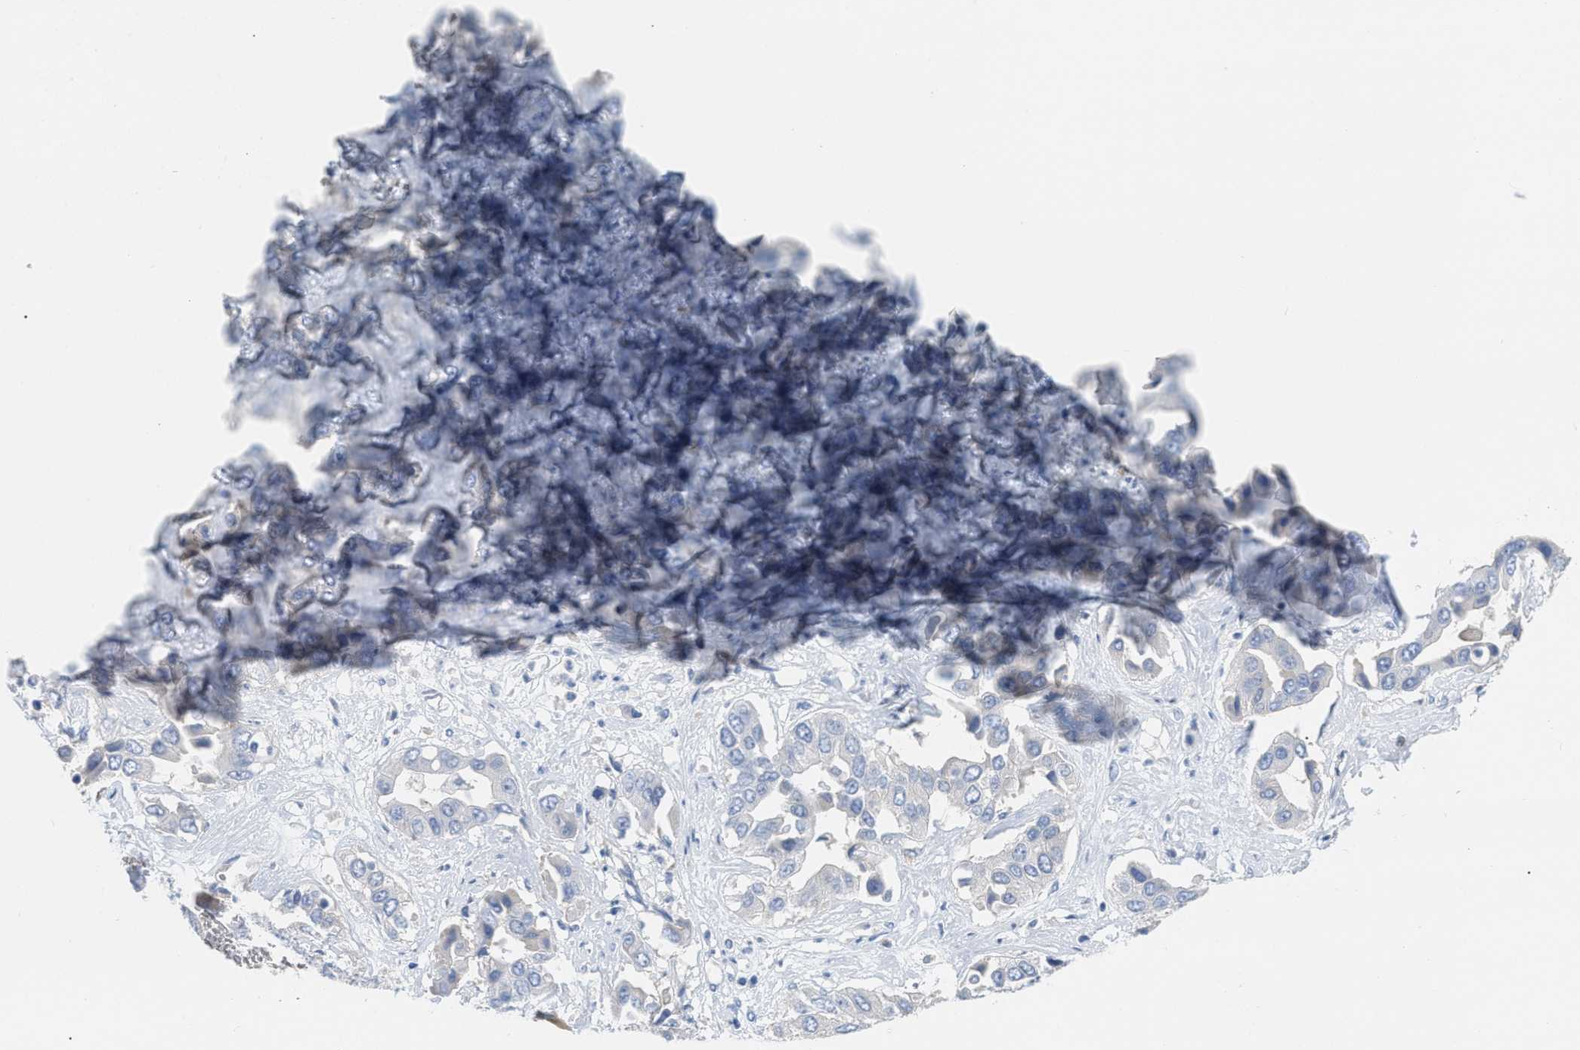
{"staining": {"intensity": "negative", "quantity": "none", "location": "none"}, "tissue": "liver cancer", "cell_type": "Tumor cells", "image_type": "cancer", "snomed": [{"axis": "morphology", "description": "Cholangiocarcinoma"}, {"axis": "topography", "description": "Liver"}], "caption": "High power microscopy image of an immunohistochemistry histopathology image of liver cancer, revealing no significant positivity in tumor cells. (IHC, brightfield microscopy, high magnification).", "gene": "DHX58", "patient": {"sex": "female", "age": 52}}